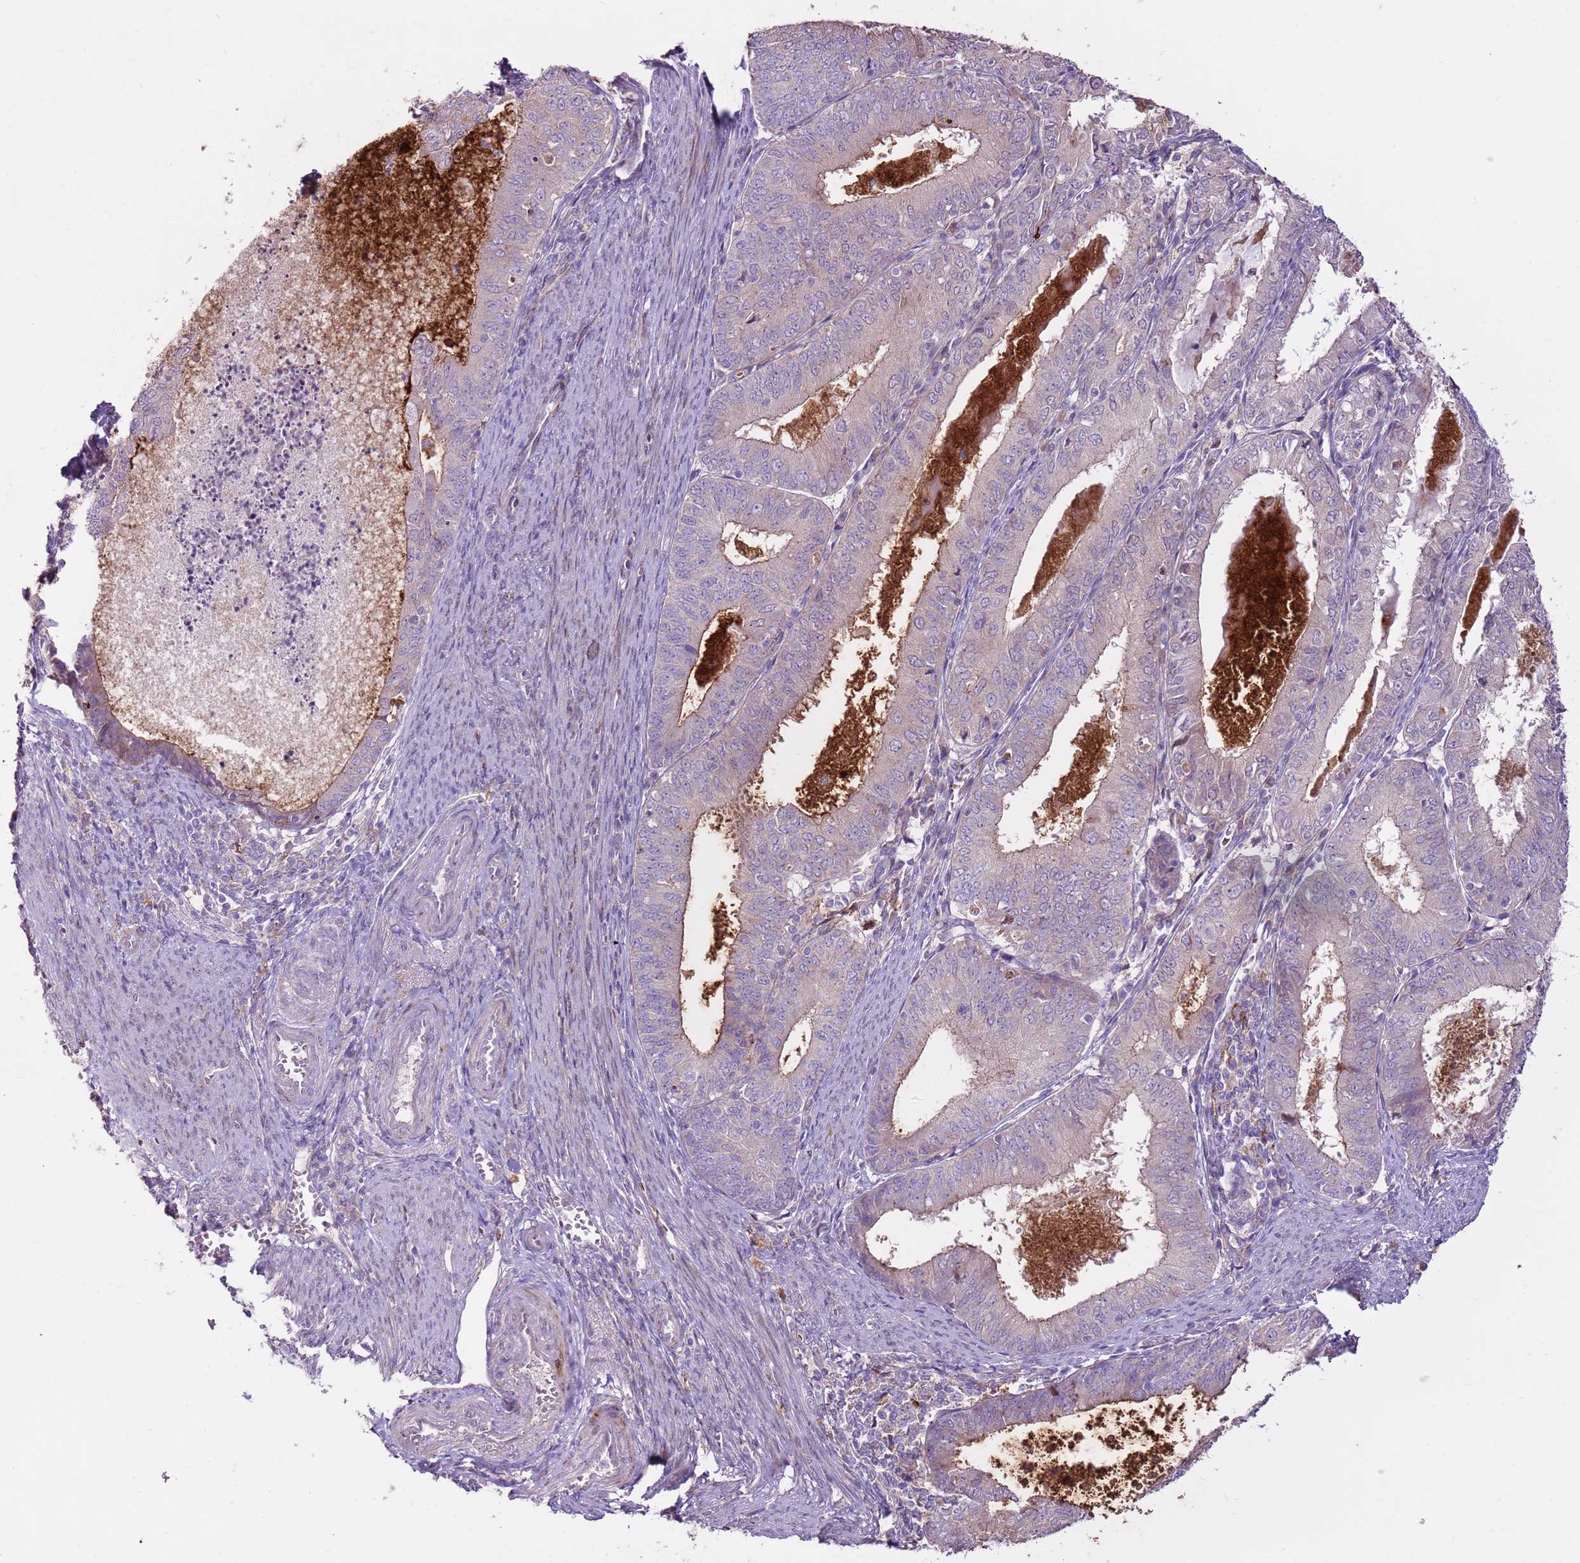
{"staining": {"intensity": "negative", "quantity": "none", "location": "none"}, "tissue": "endometrial cancer", "cell_type": "Tumor cells", "image_type": "cancer", "snomed": [{"axis": "morphology", "description": "Adenocarcinoma, NOS"}, {"axis": "topography", "description": "Endometrium"}], "caption": "The image reveals no staining of tumor cells in endometrial adenocarcinoma.", "gene": "LGI4", "patient": {"sex": "female", "age": 57}}